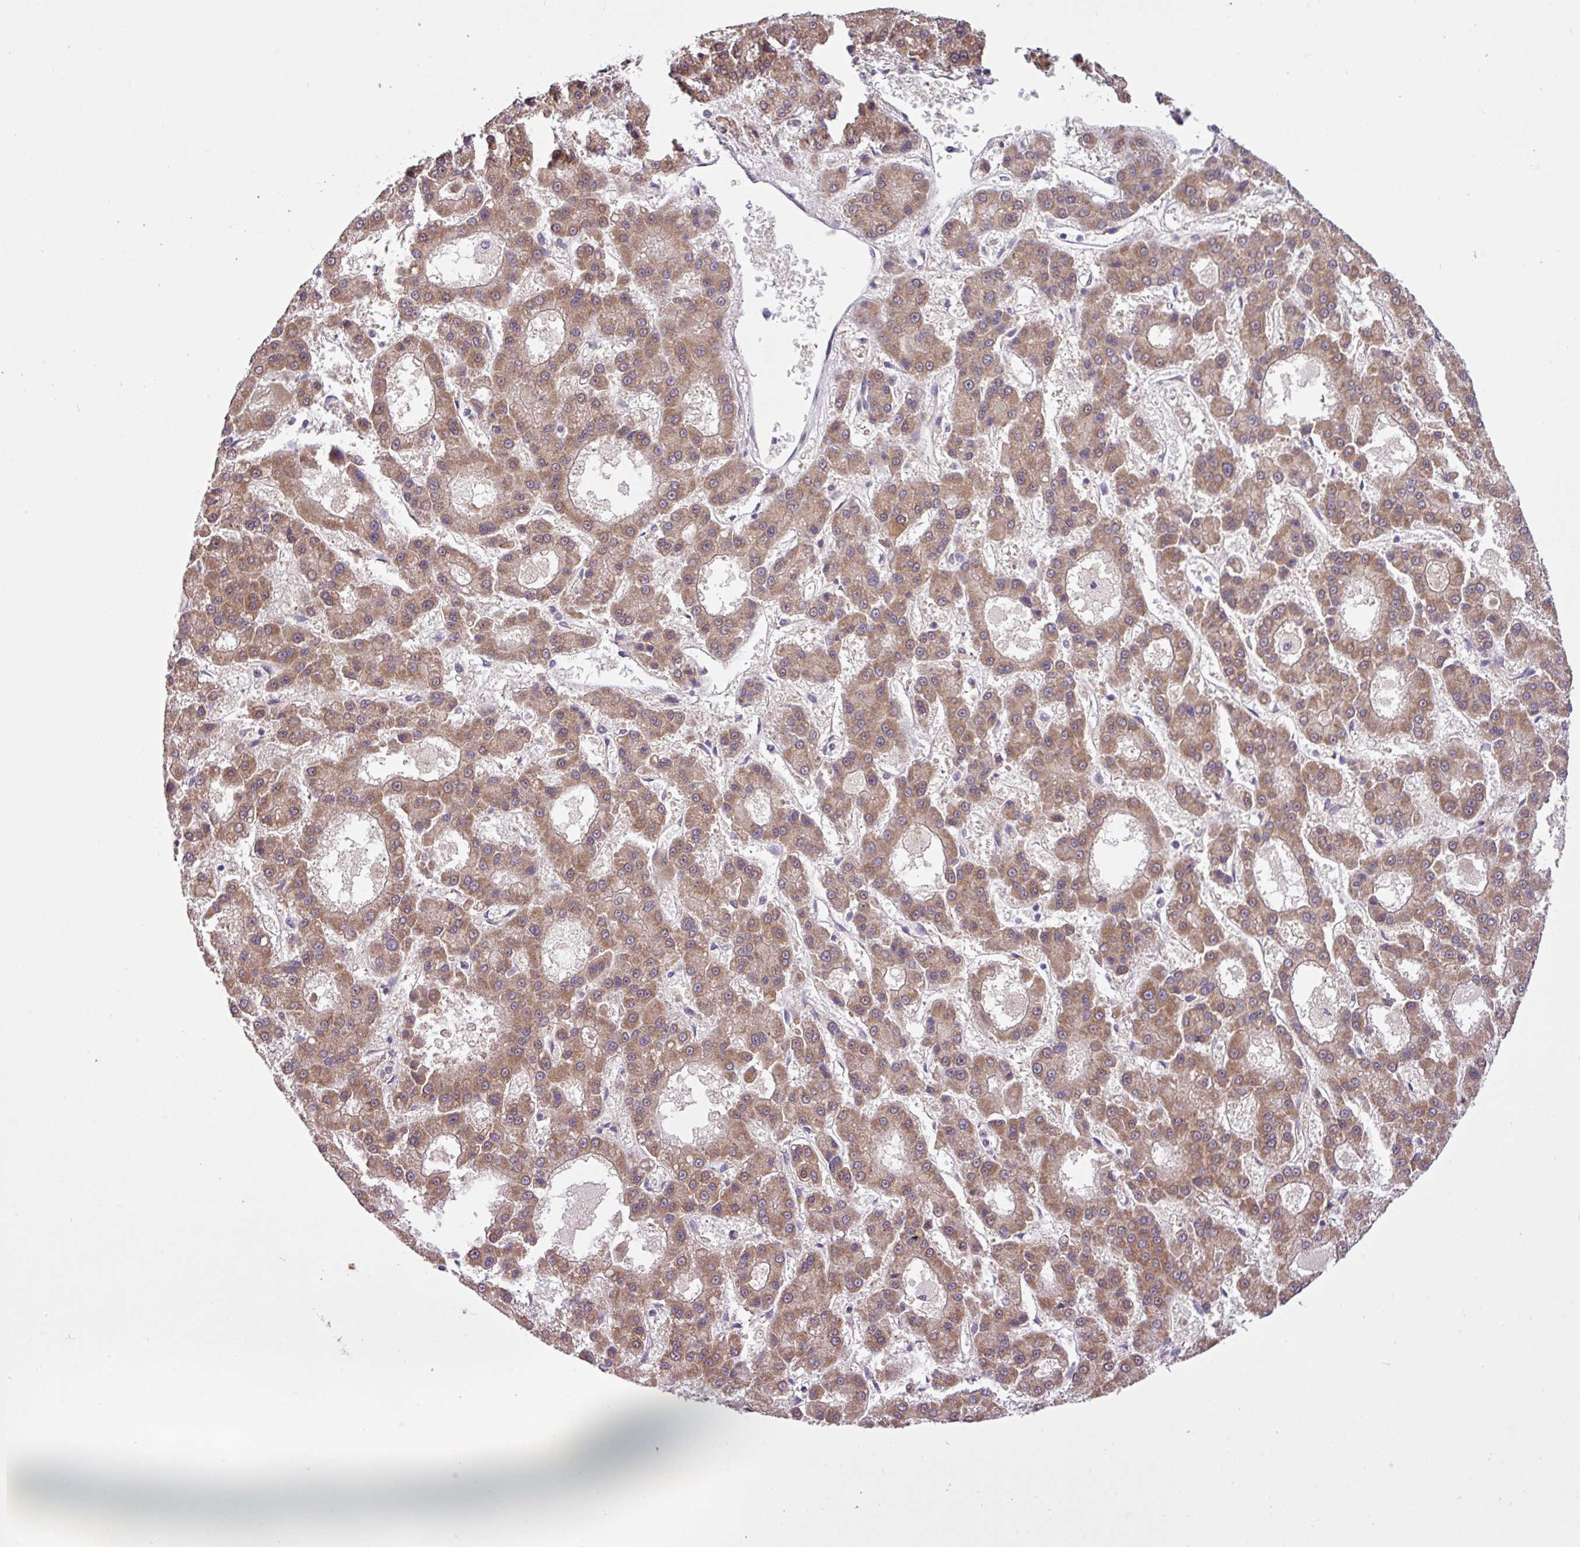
{"staining": {"intensity": "moderate", "quantity": ">75%", "location": "cytoplasmic/membranous"}, "tissue": "liver cancer", "cell_type": "Tumor cells", "image_type": "cancer", "snomed": [{"axis": "morphology", "description": "Carcinoma, Hepatocellular, NOS"}, {"axis": "topography", "description": "Liver"}], "caption": "About >75% of tumor cells in hepatocellular carcinoma (liver) show moderate cytoplasmic/membranous protein expression as visualized by brown immunohistochemical staining.", "gene": "TIMM10B", "patient": {"sex": "male", "age": 70}}